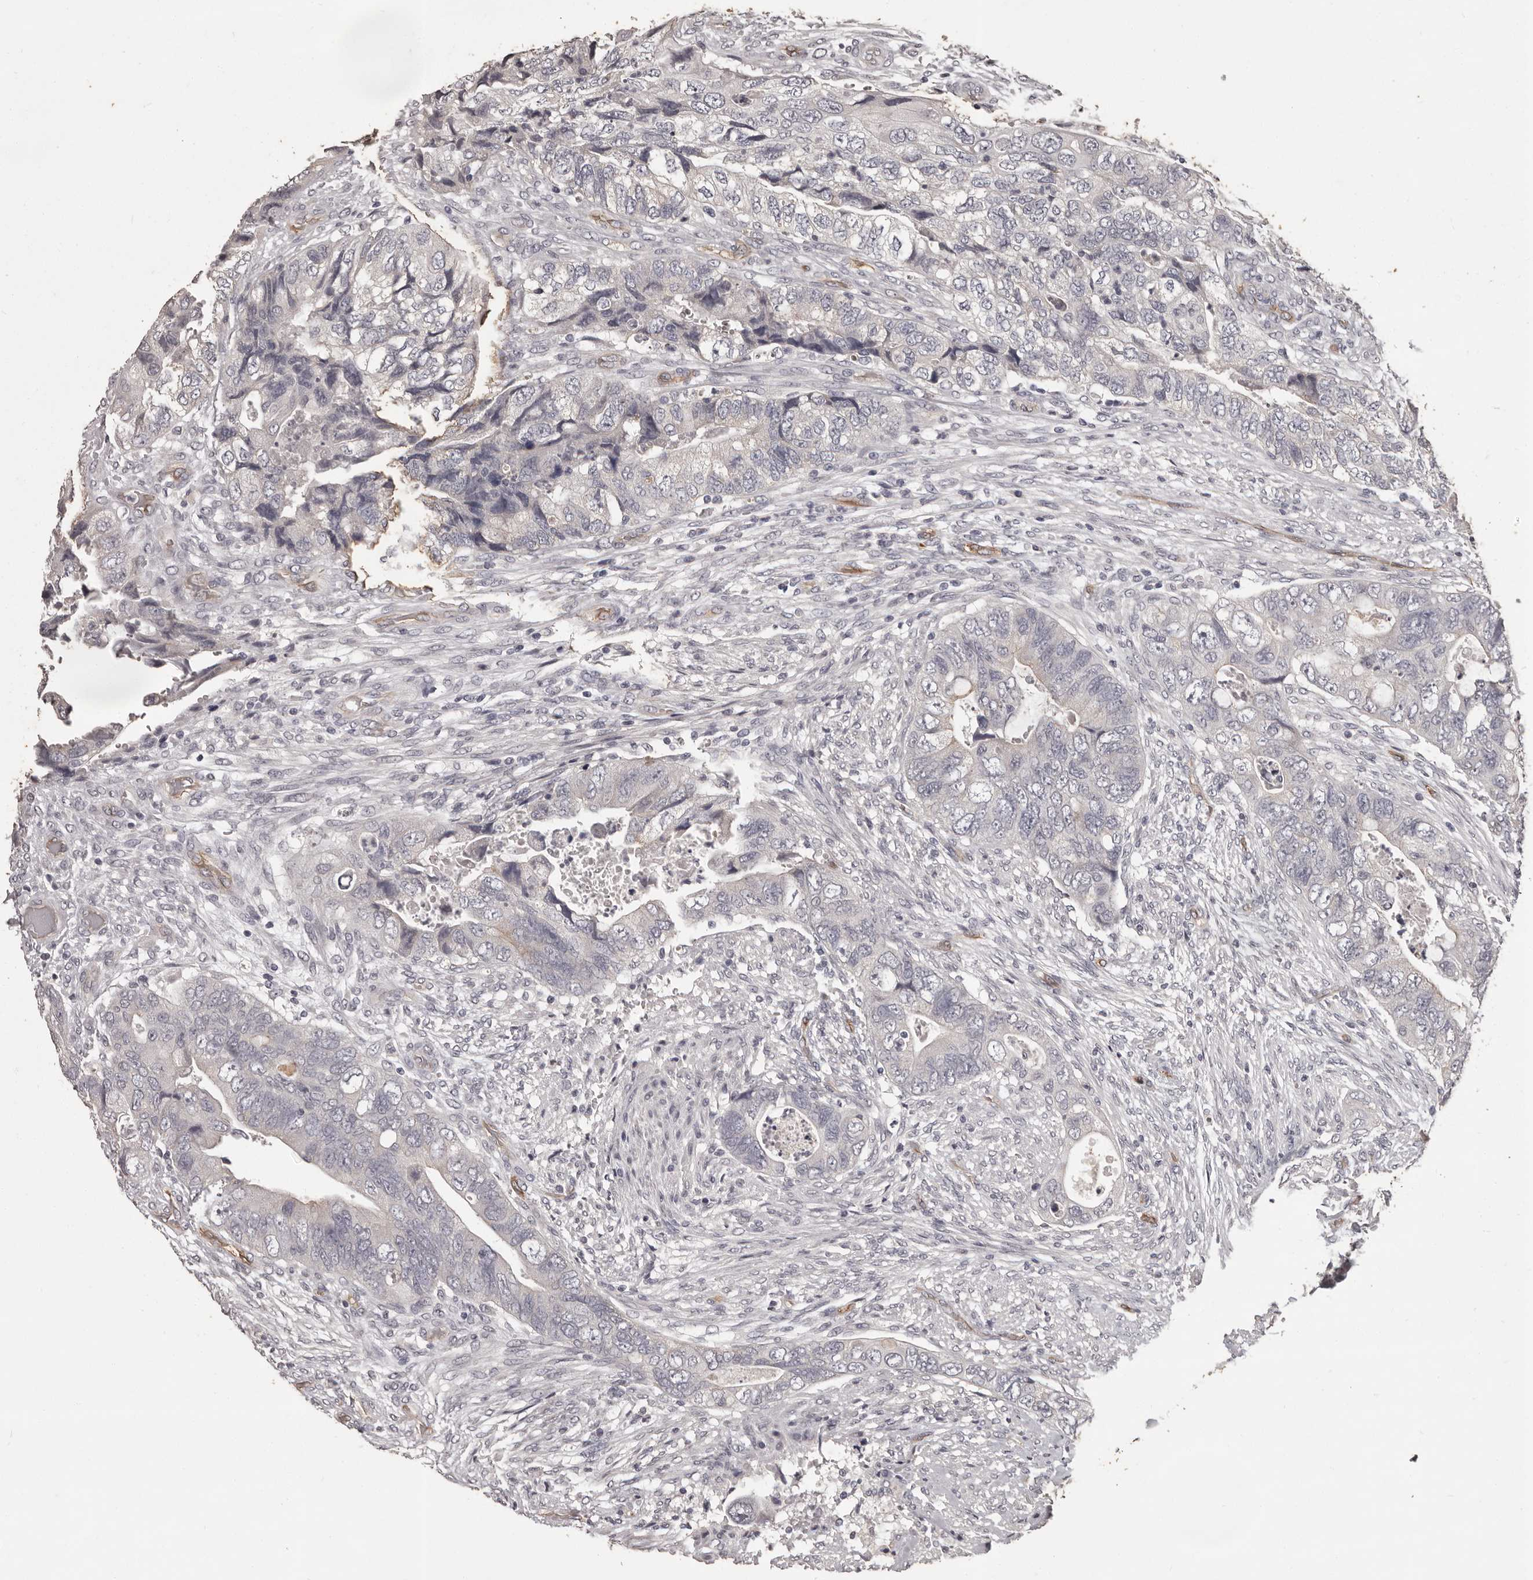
{"staining": {"intensity": "negative", "quantity": "none", "location": "none"}, "tissue": "colorectal cancer", "cell_type": "Tumor cells", "image_type": "cancer", "snomed": [{"axis": "morphology", "description": "Adenocarcinoma, NOS"}, {"axis": "topography", "description": "Rectum"}], "caption": "An IHC histopathology image of adenocarcinoma (colorectal) is shown. There is no staining in tumor cells of adenocarcinoma (colorectal).", "gene": "GPR78", "patient": {"sex": "male", "age": 63}}